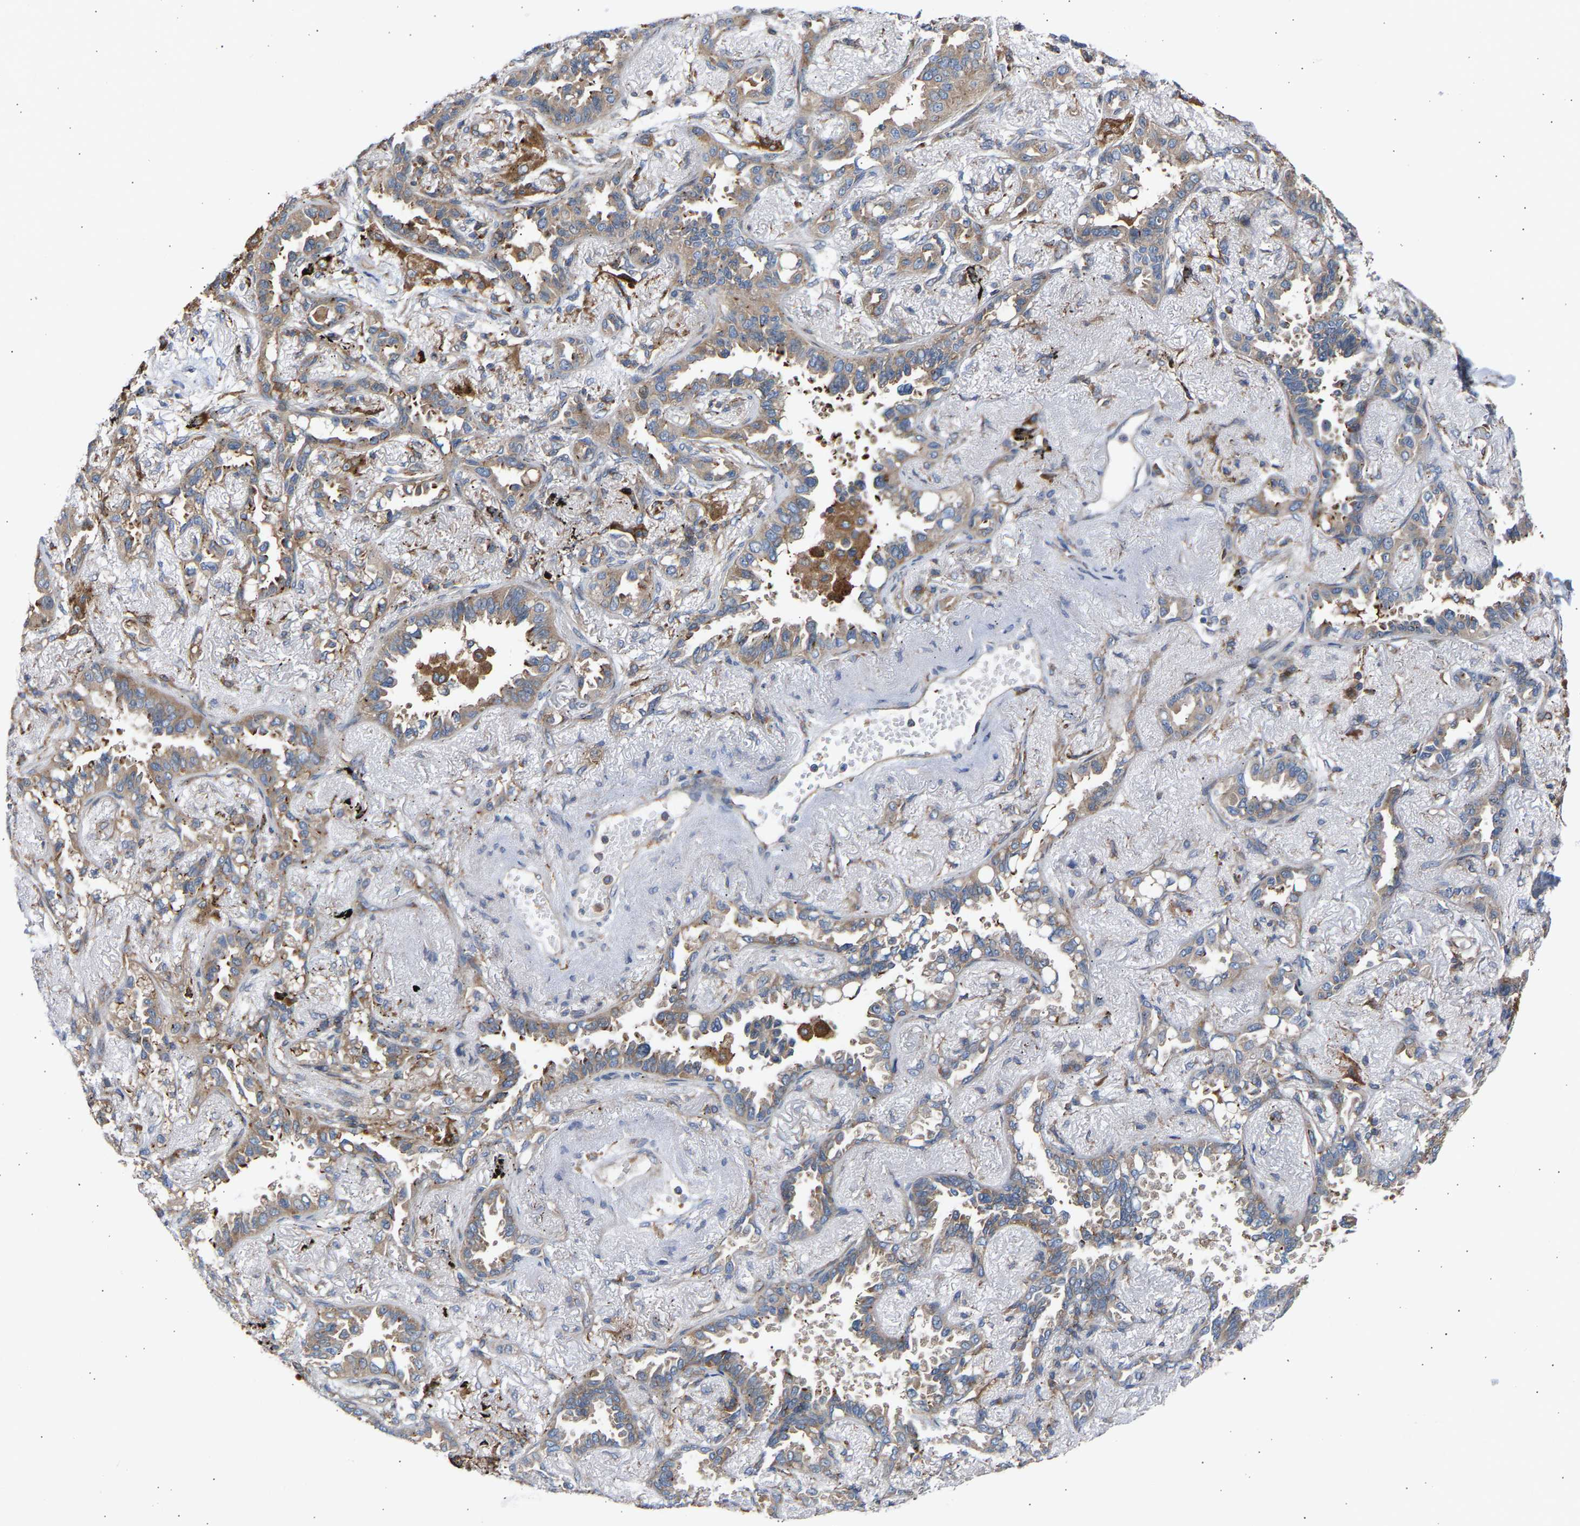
{"staining": {"intensity": "moderate", "quantity": ">75%", "location": "cytoplasmic/membranous"}, "tissue": "lung cancer", "cell_type": "Tumor cells", "image_type": "cancer", "snomed": [{"axis": "morphology", "description": "Adenocarcinoma, NOS"}, {"axis": "topography", "description": "Lung"}], "caption": "Immunohistochemistry (IHC) photomicrograph of human lung cancer (adenocarcinoma) stained for a protein (brown), which reveals medium levels of moderate cytoplasmic/membranous staining in approximately >75% of tumor cells.", "gene": "GCN1", "patient": {"sex": "male", "age": 59}}